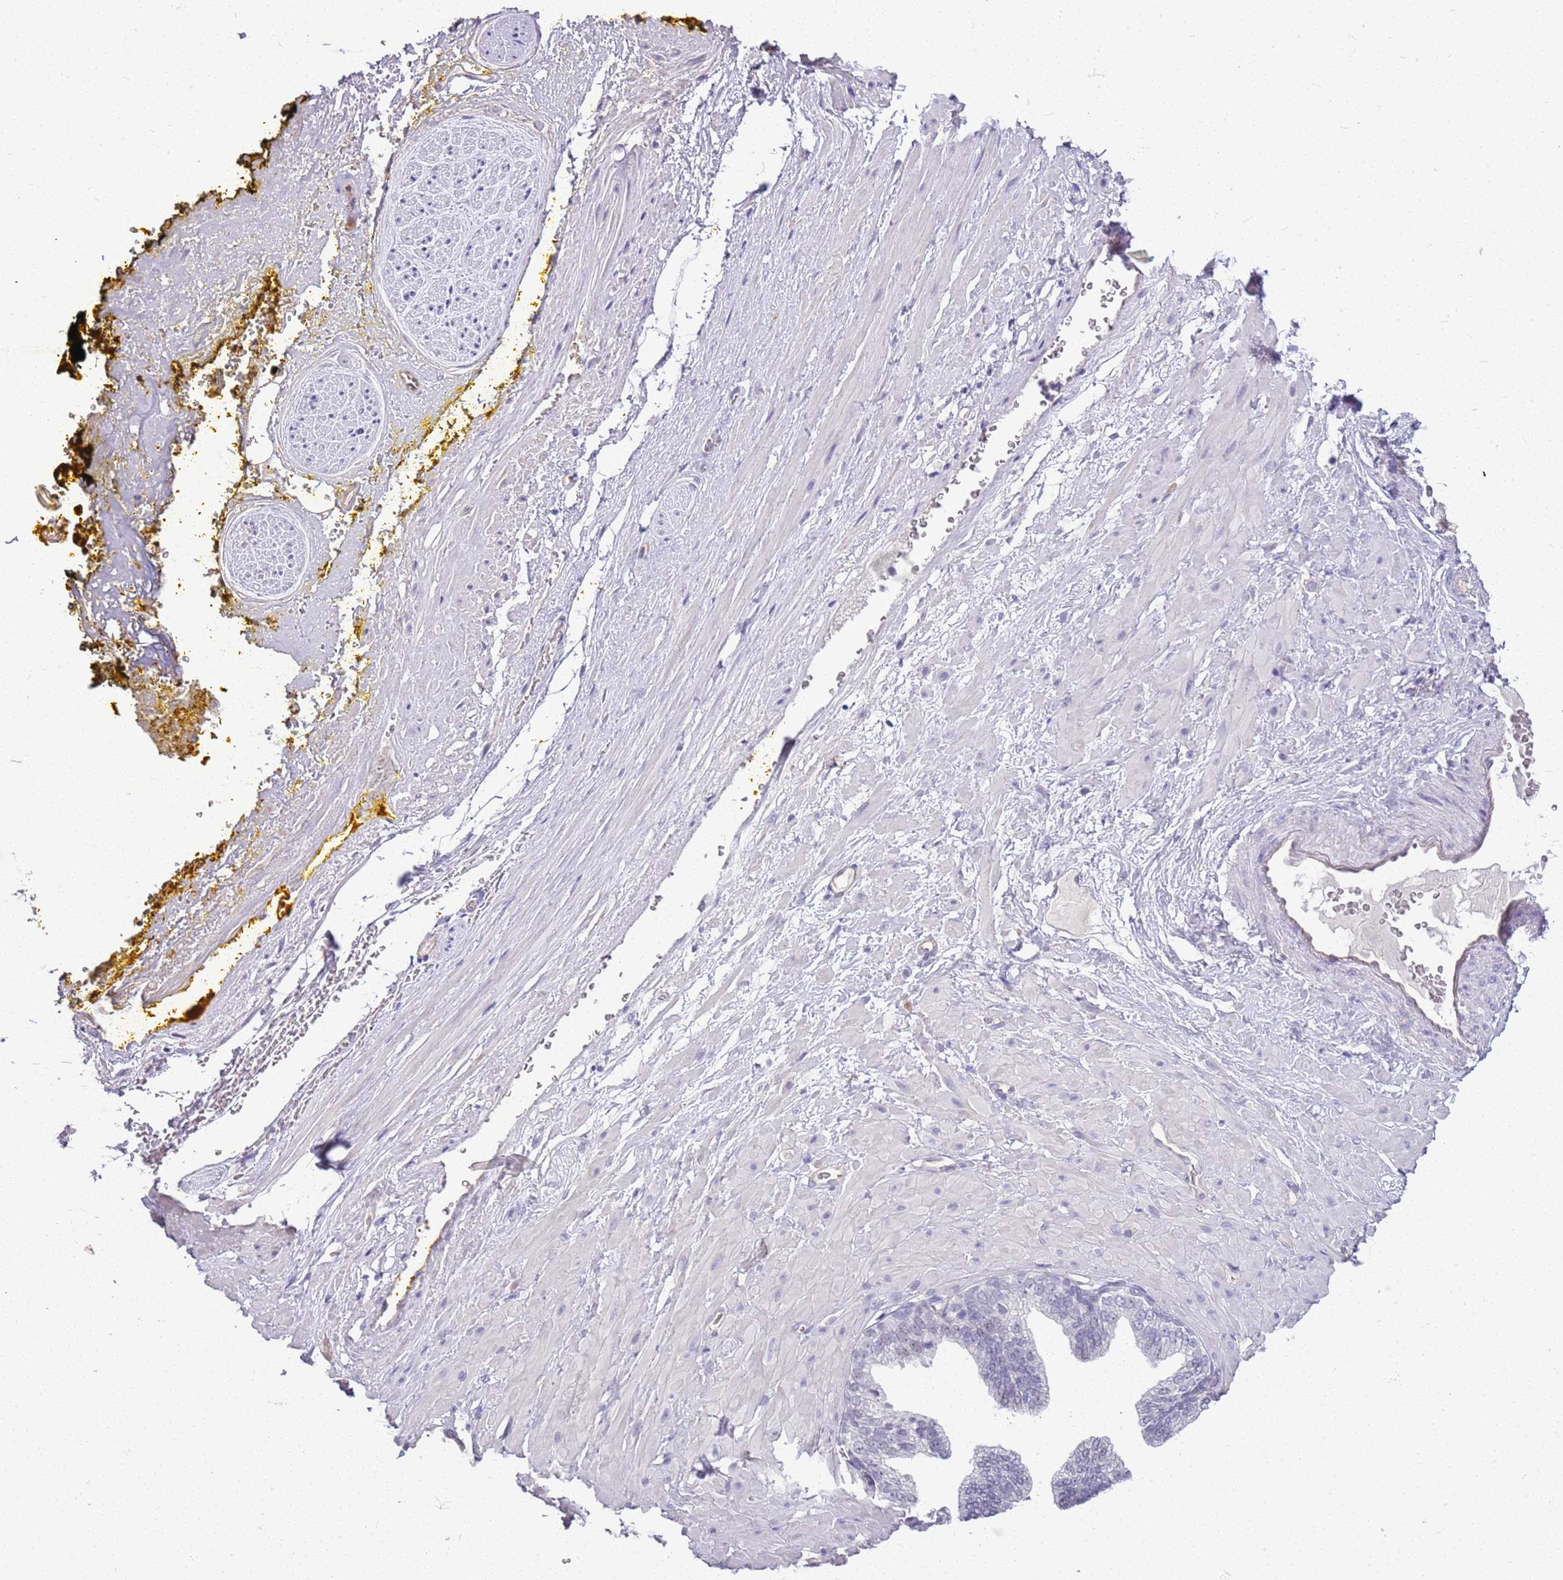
{"staining": {"intensity": "negative", "quantity": "none", "location": "none"}, "tissue": "adipose tissue", "cell_type": "Adipocytes", "image_type": "normal", "snomed": [{"axis": "morphology", "description": "Normal tissue, NOS"}, {"axis": "morphology", "description": "Adenocarcinoma, Low grade"}, {"axis": "topography", "description": "Prostate"}, {"axis": "topography", "description": "Peripheral nerve tissue"}], "caption": "IHC of benign human adipose tissue exhibits no expression in adipocytes. (IHC, brightfield microscopy, high magnification).", "gene": "CTRC", "patient": {"sex": "male", "age": 63}}